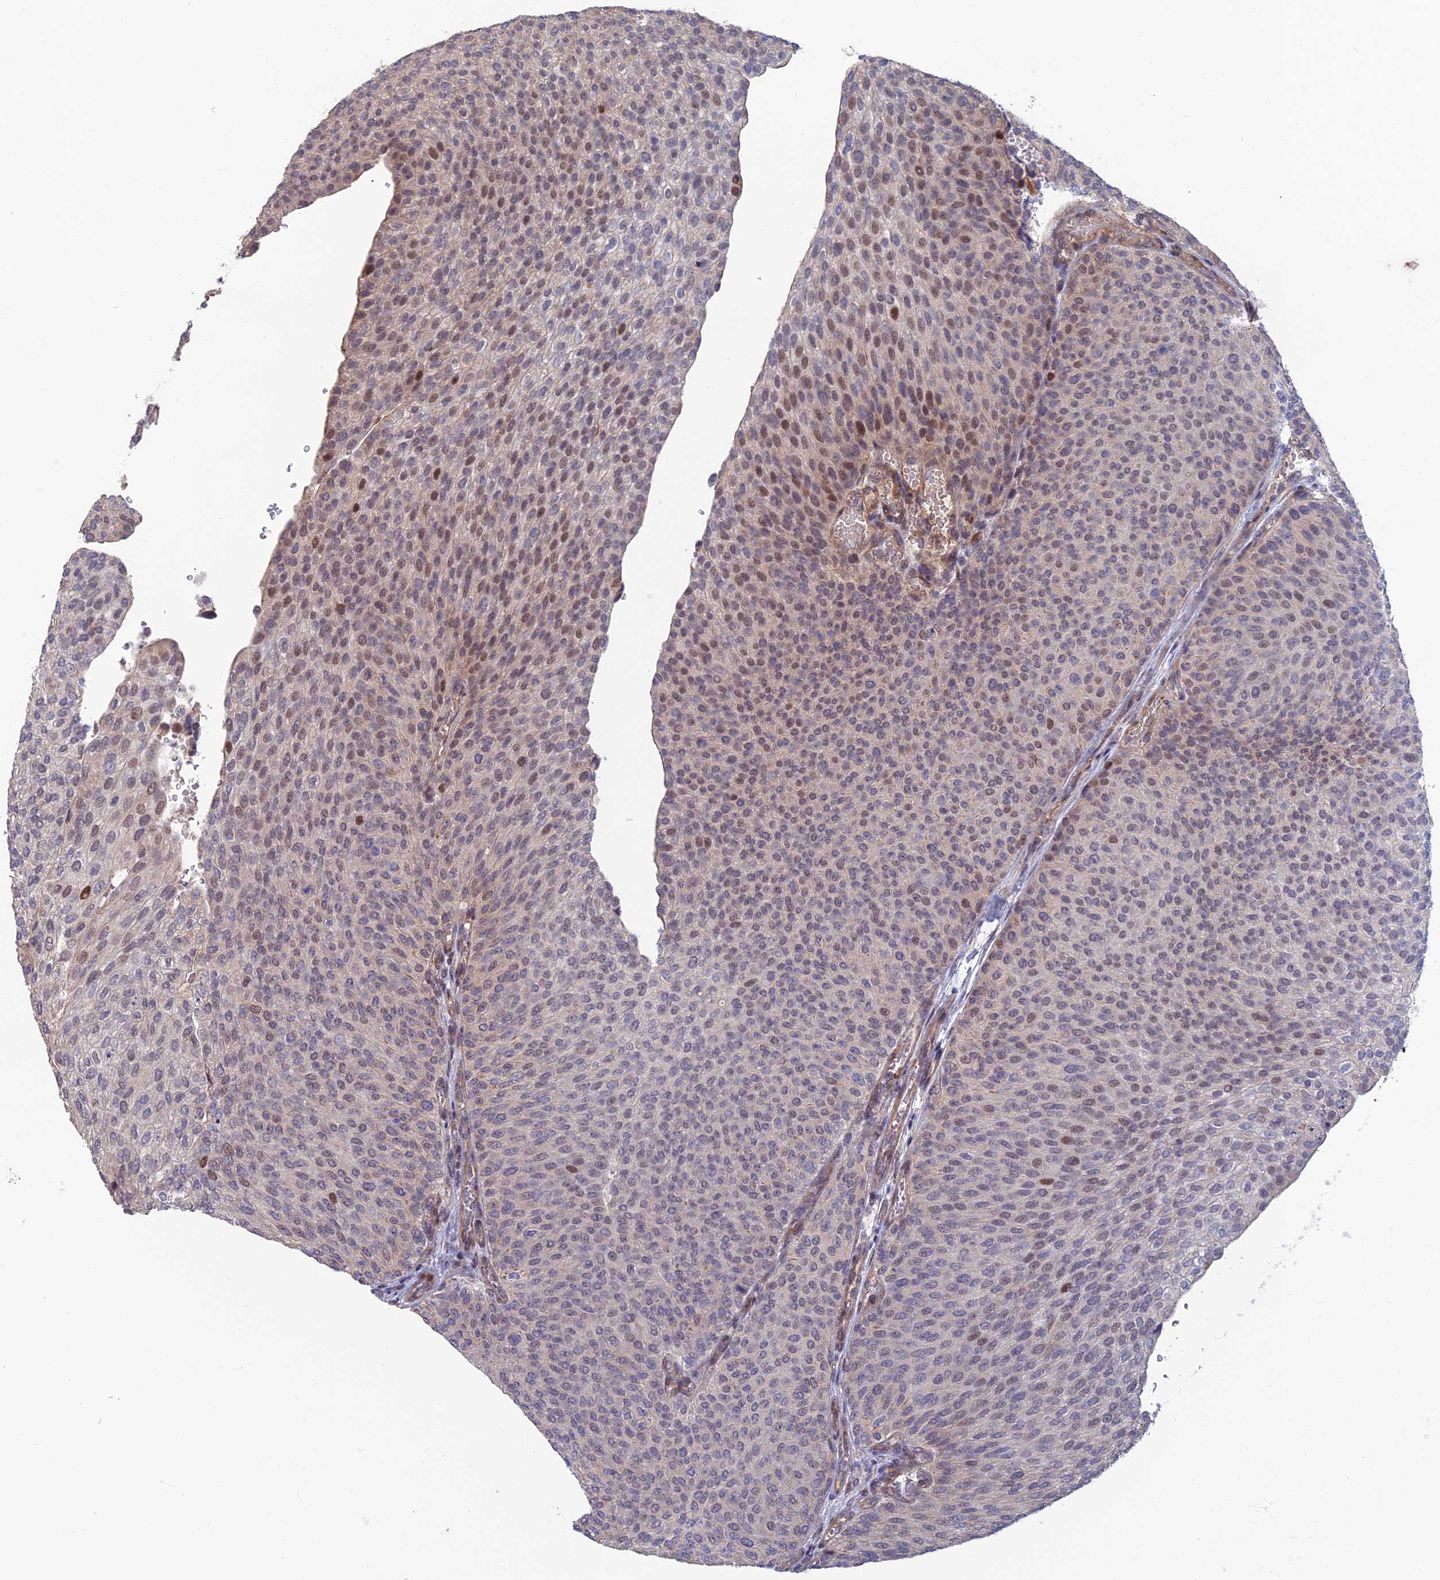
{"staining": {"intensity": "moderate", "quantity": "<25%", "location": "nuclear"}, "tissue": "urothelial cancer", "cell_type": "Tumor cells", "image_type": "cancer", "snomed": [{"axis": "morphology", "description": "Urothelial carcinoma, High grade"}, {"axis": "topography", "description": "Urinary bladder"}], "caption": "Approximately <25% of tumor cells in human urothelial cancer display moderate nuclear protein staining as visualized by brown immunohistochemical staining.", "gene": "CCDC183", "patient": {"sex": "female", "age": 79}}